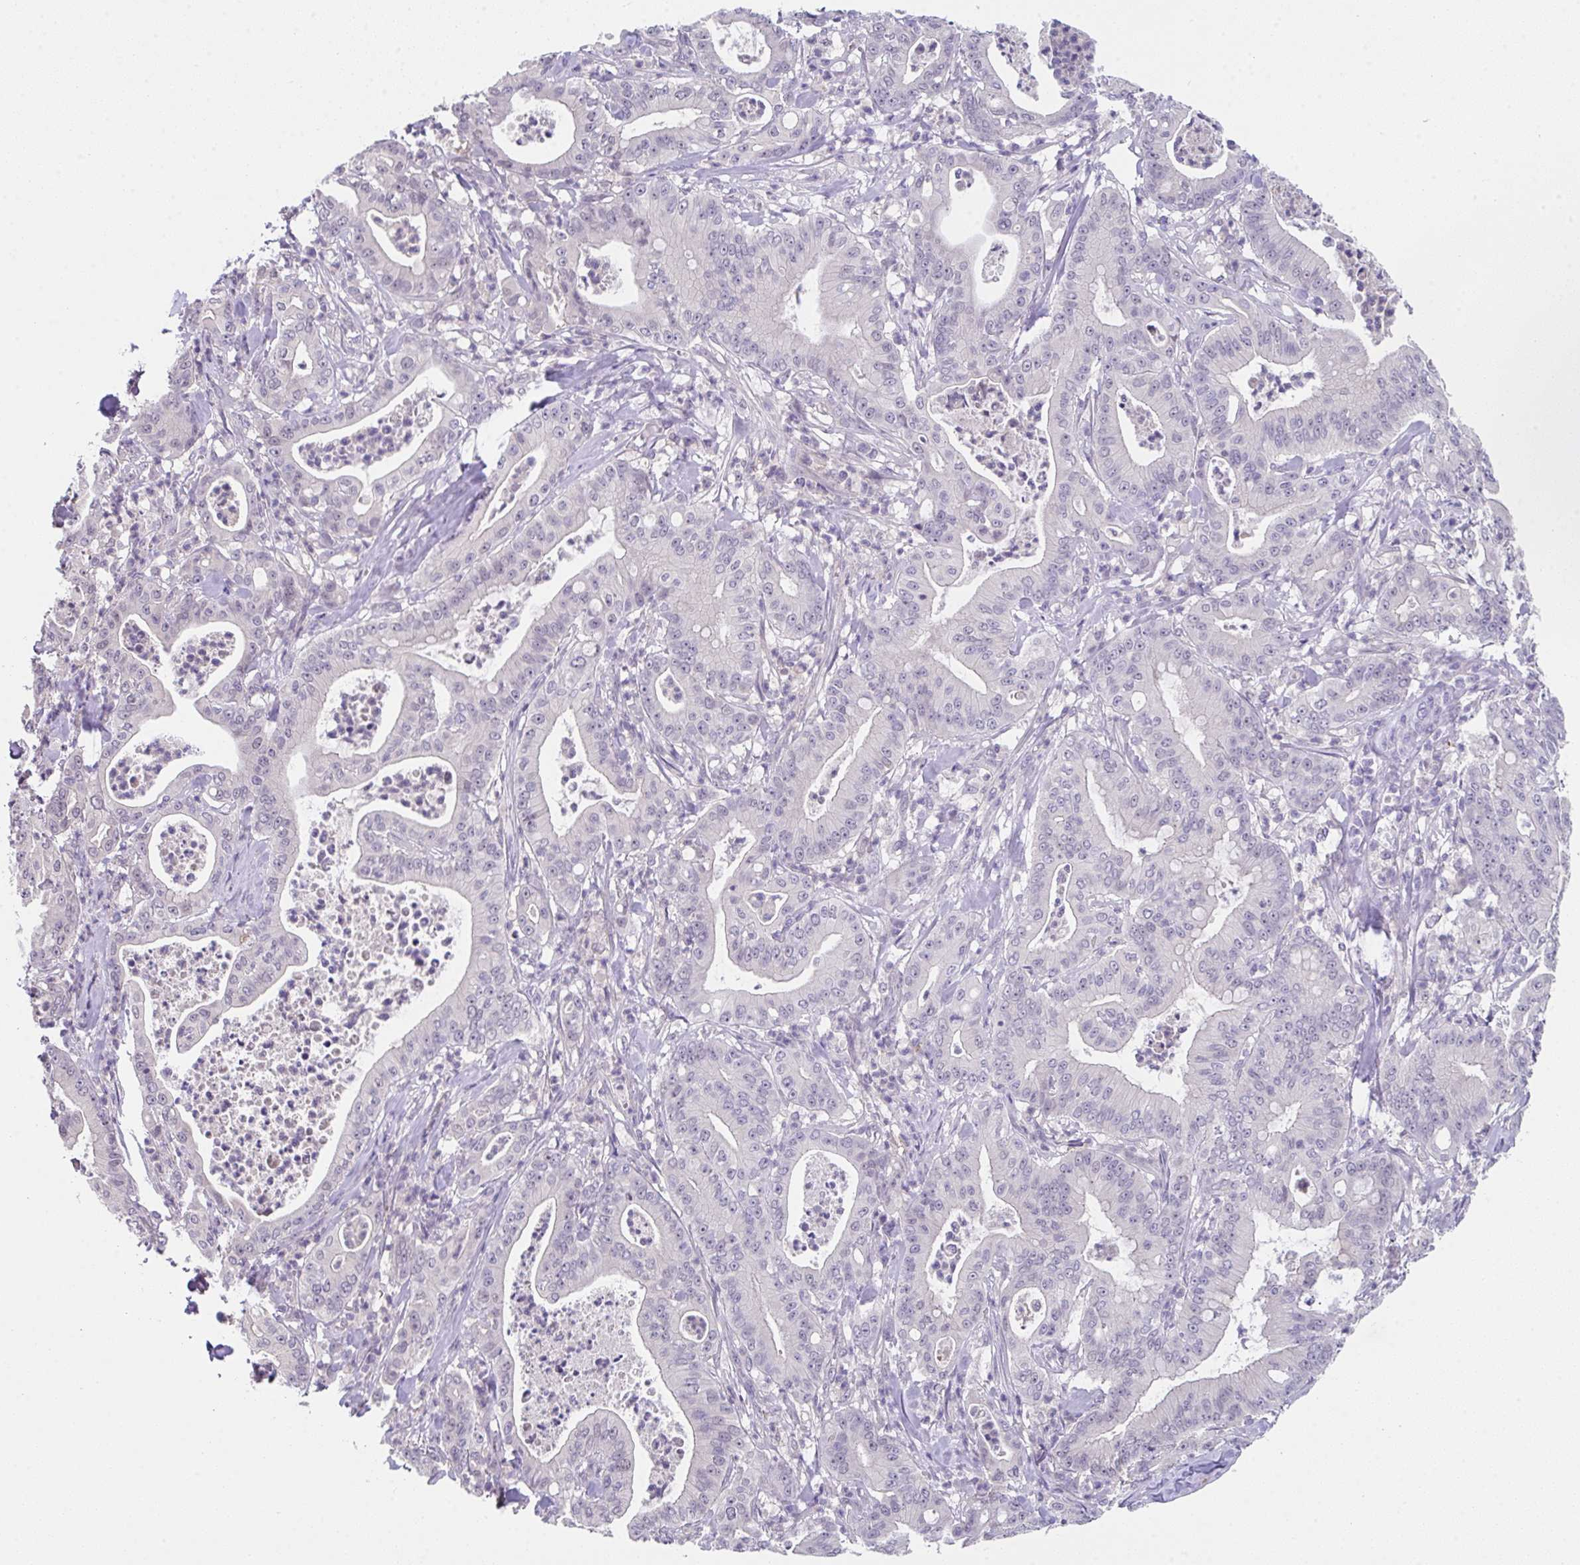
{"staining": {"intensity": "negative", "quantity": "none", "location": "none"}, "tissue": "pancreatic cancer", "cell_type": "Tumor cells", "image_type": "cancer", "snomed": [{"axis": "morphology", "description": "Adenocarcinoma, NOS"}, {"axis": "topography", "description": "Pancreas"}], "caption": "A histopathology image of human pancreatic cancer (adenocarcinoma) is negative for staining in tumor cells. Brightfield microscopy of IHC stained with DAB (brown) and hematoxylin (blue), captured at high magnification.", "gene": "GLTPD2", "patient": {"sex": "male", "age": 71}}